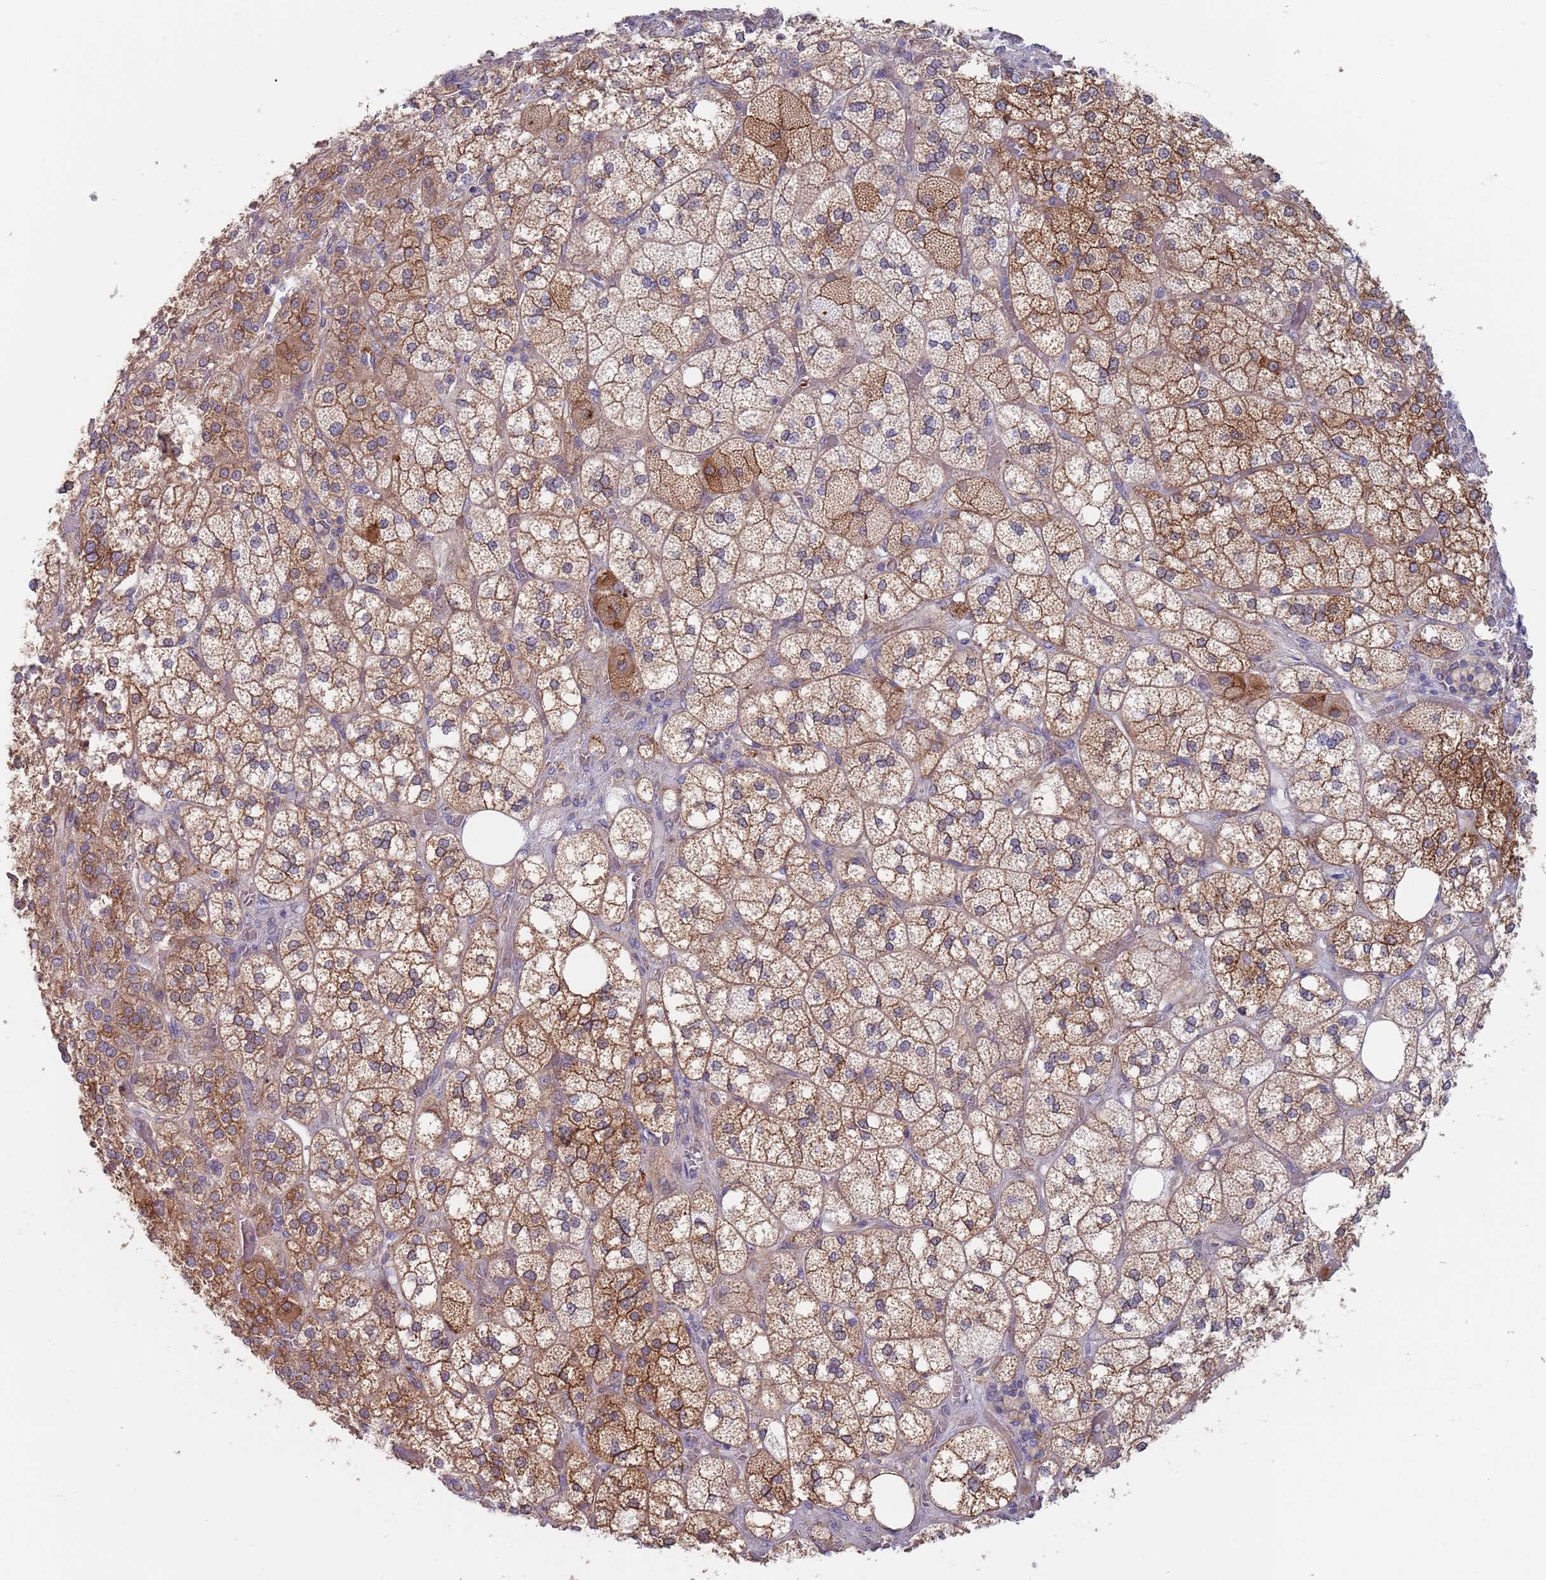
{"staining": {"intensity": "moderate", "quantity": ">75%", "location": "cytoplasmic/membranous"}, "tissue": "adrenal gland", "cell_type": "Glandular cells", "image_type": "normal", "snomed": [{"axis": "morphology", "description": "Normal tissue, NOS"}, {"axis": "topography", "description": "Adrenal gland"}], "caption": "The histopathology image shows staining of normal adrenal gland, revealing moderate cytoplasmic/membranous protein expression (brown color) within glandular cells. The protein is shown in brown color, while the nuclei are stained blue.", "gene": "APPL2", "patient": {"sex": "male", "age": 61}}